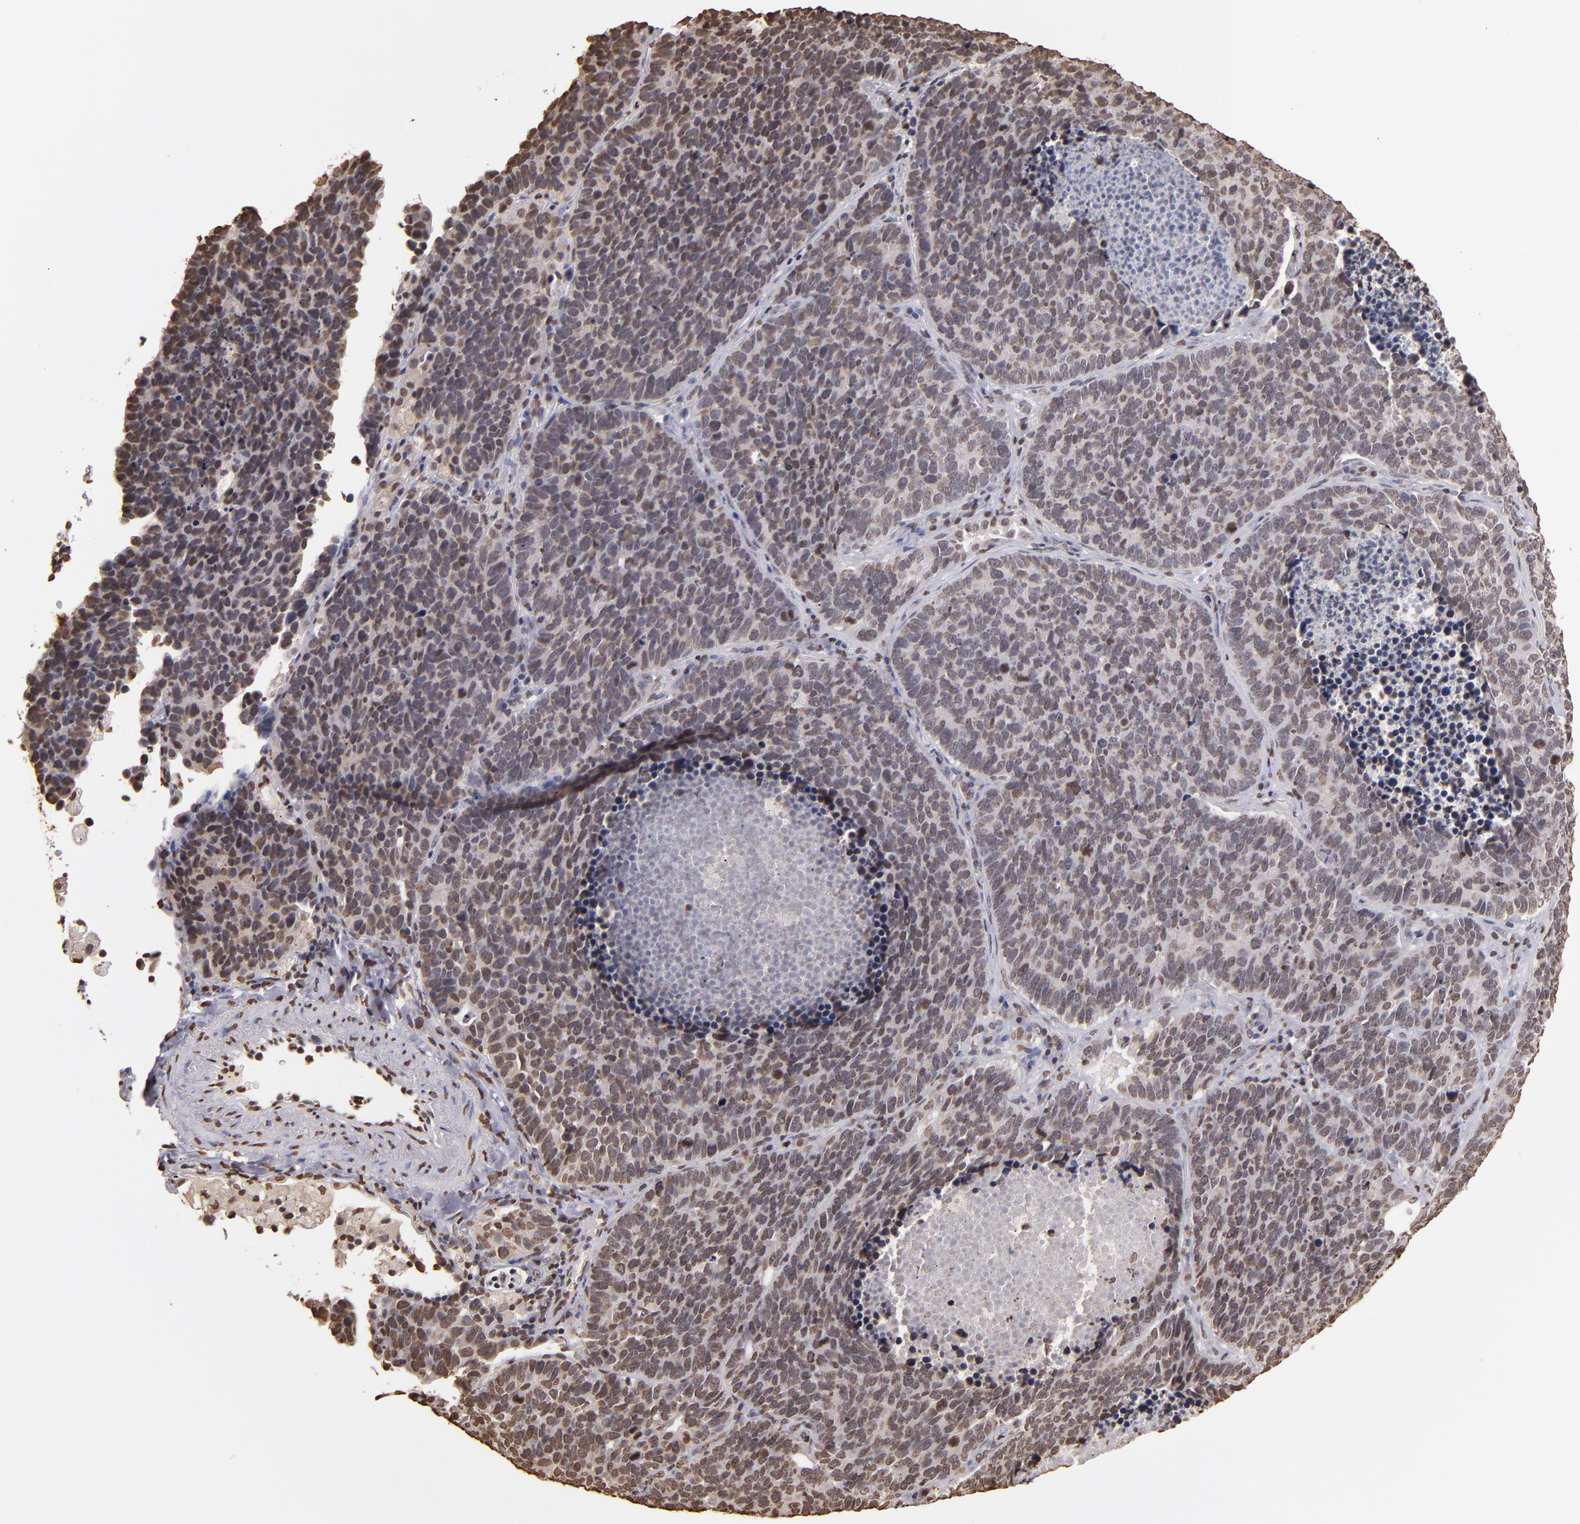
{"staining": {"intensity": "weak", "quantity": "25%-75%", "location": "nuclear"}, "tissue": "lung cancer", "cell_type": "Tumor cells", "image_type": "cancer", "snomed": [{"axis": "morphology", "description": "Neoplasm, malignant, NOS"}, {"axis": "topography", "description": "Lung"}], "caption": "Weak nuclear expression is appreciated in approximately 25%-75% of tumor cells in lung cancer (malignant neoplasm).", "gene": "LBX1", "patient": {"sex": "female", "age": 75}}